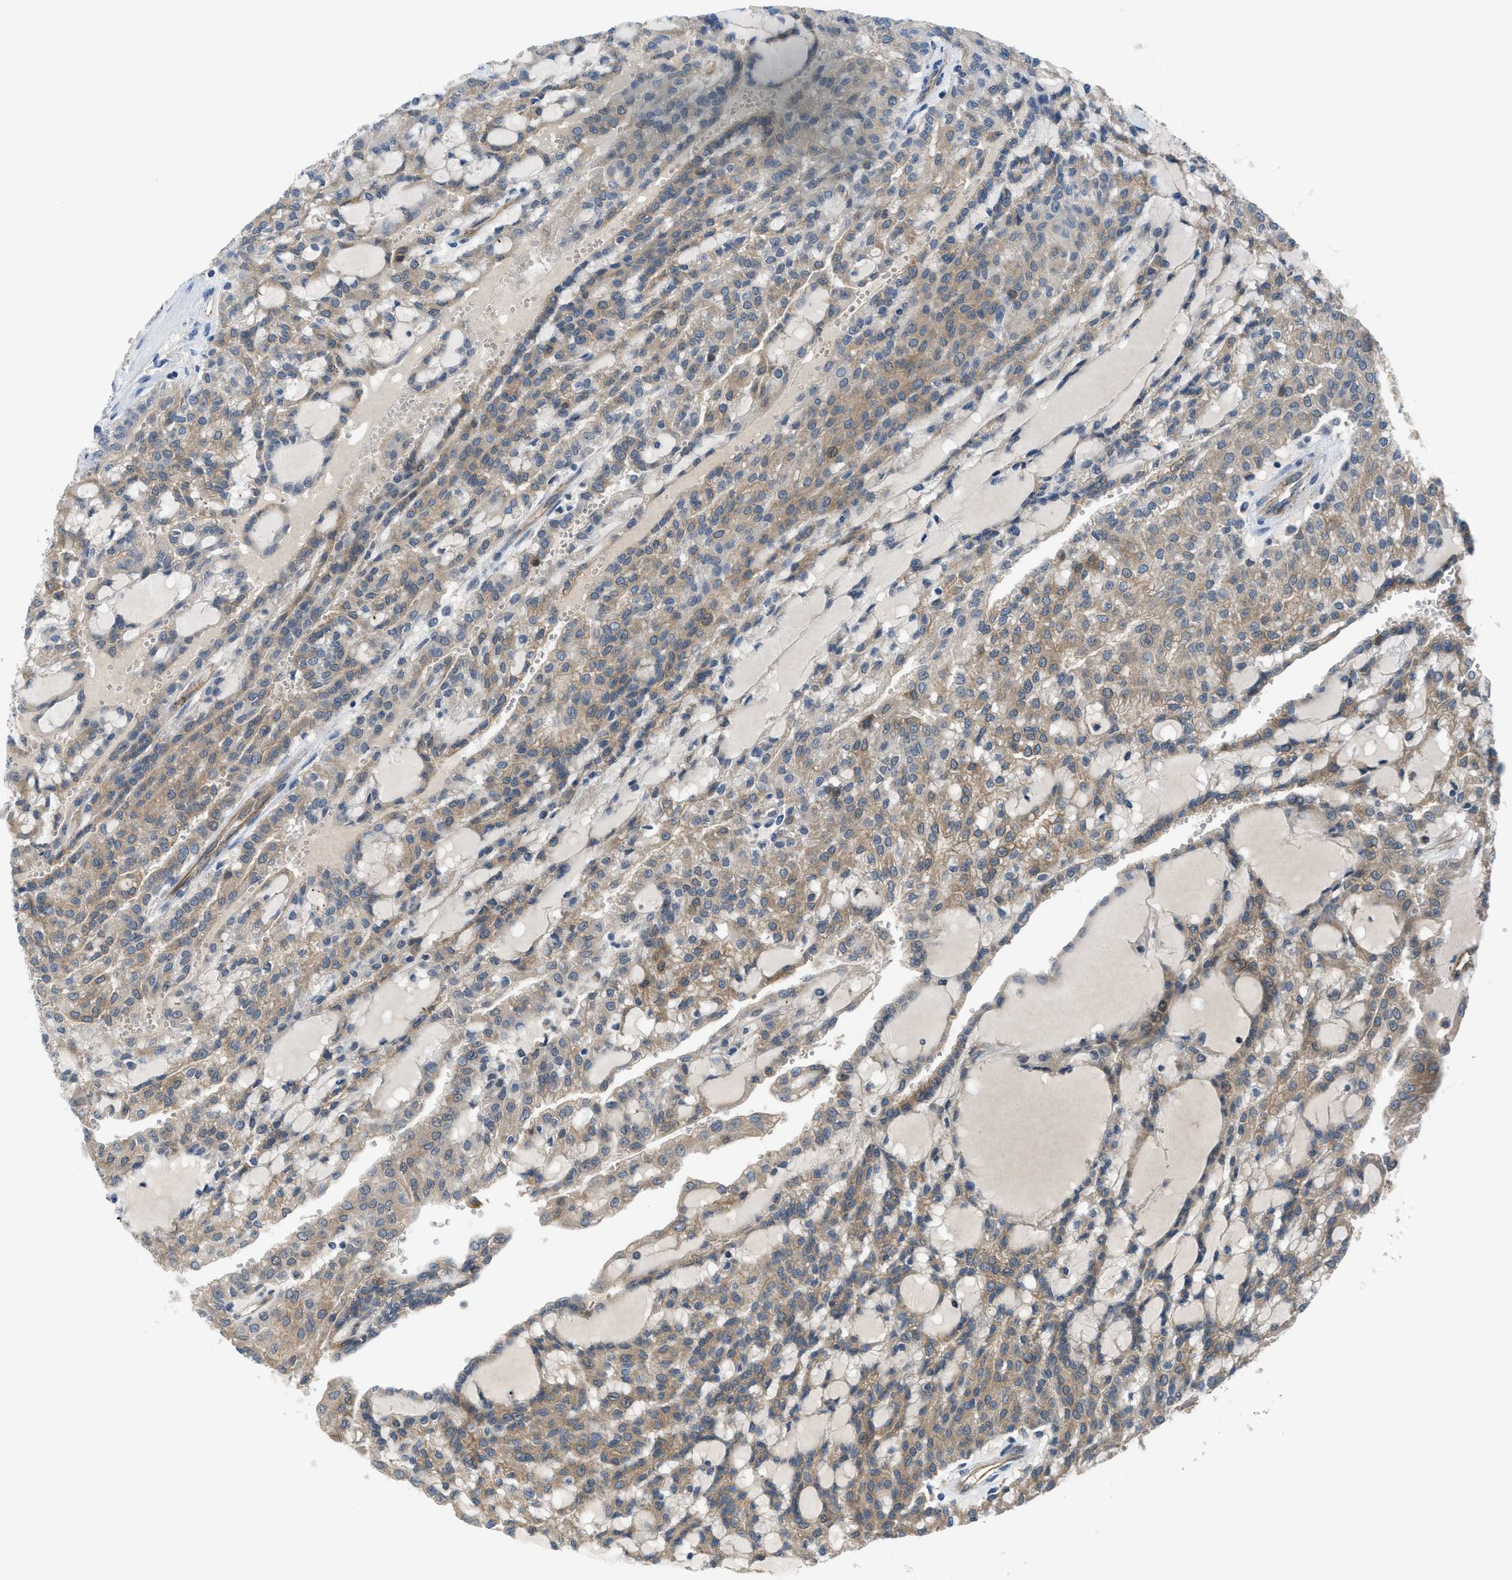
{"staining": {"intensity": "moderate", "quantity": ">75%", "location": "cytoplasmic/membranous"}, "tissue": "renal cancer", "cell_type": "Tumor cells", "image_type": "cancer", "snomed": [{"axis": "morphology", "description": "Adenocarcinoma, NOS"}, {"axis": "topography", "description": "Kidney"}], "caption": "Human renal cancer stained with a protein marker exhibits moderate staining in tumor cells.", "gene": "BAZ2B", "patient": {"sex": "male", "age": 63}}